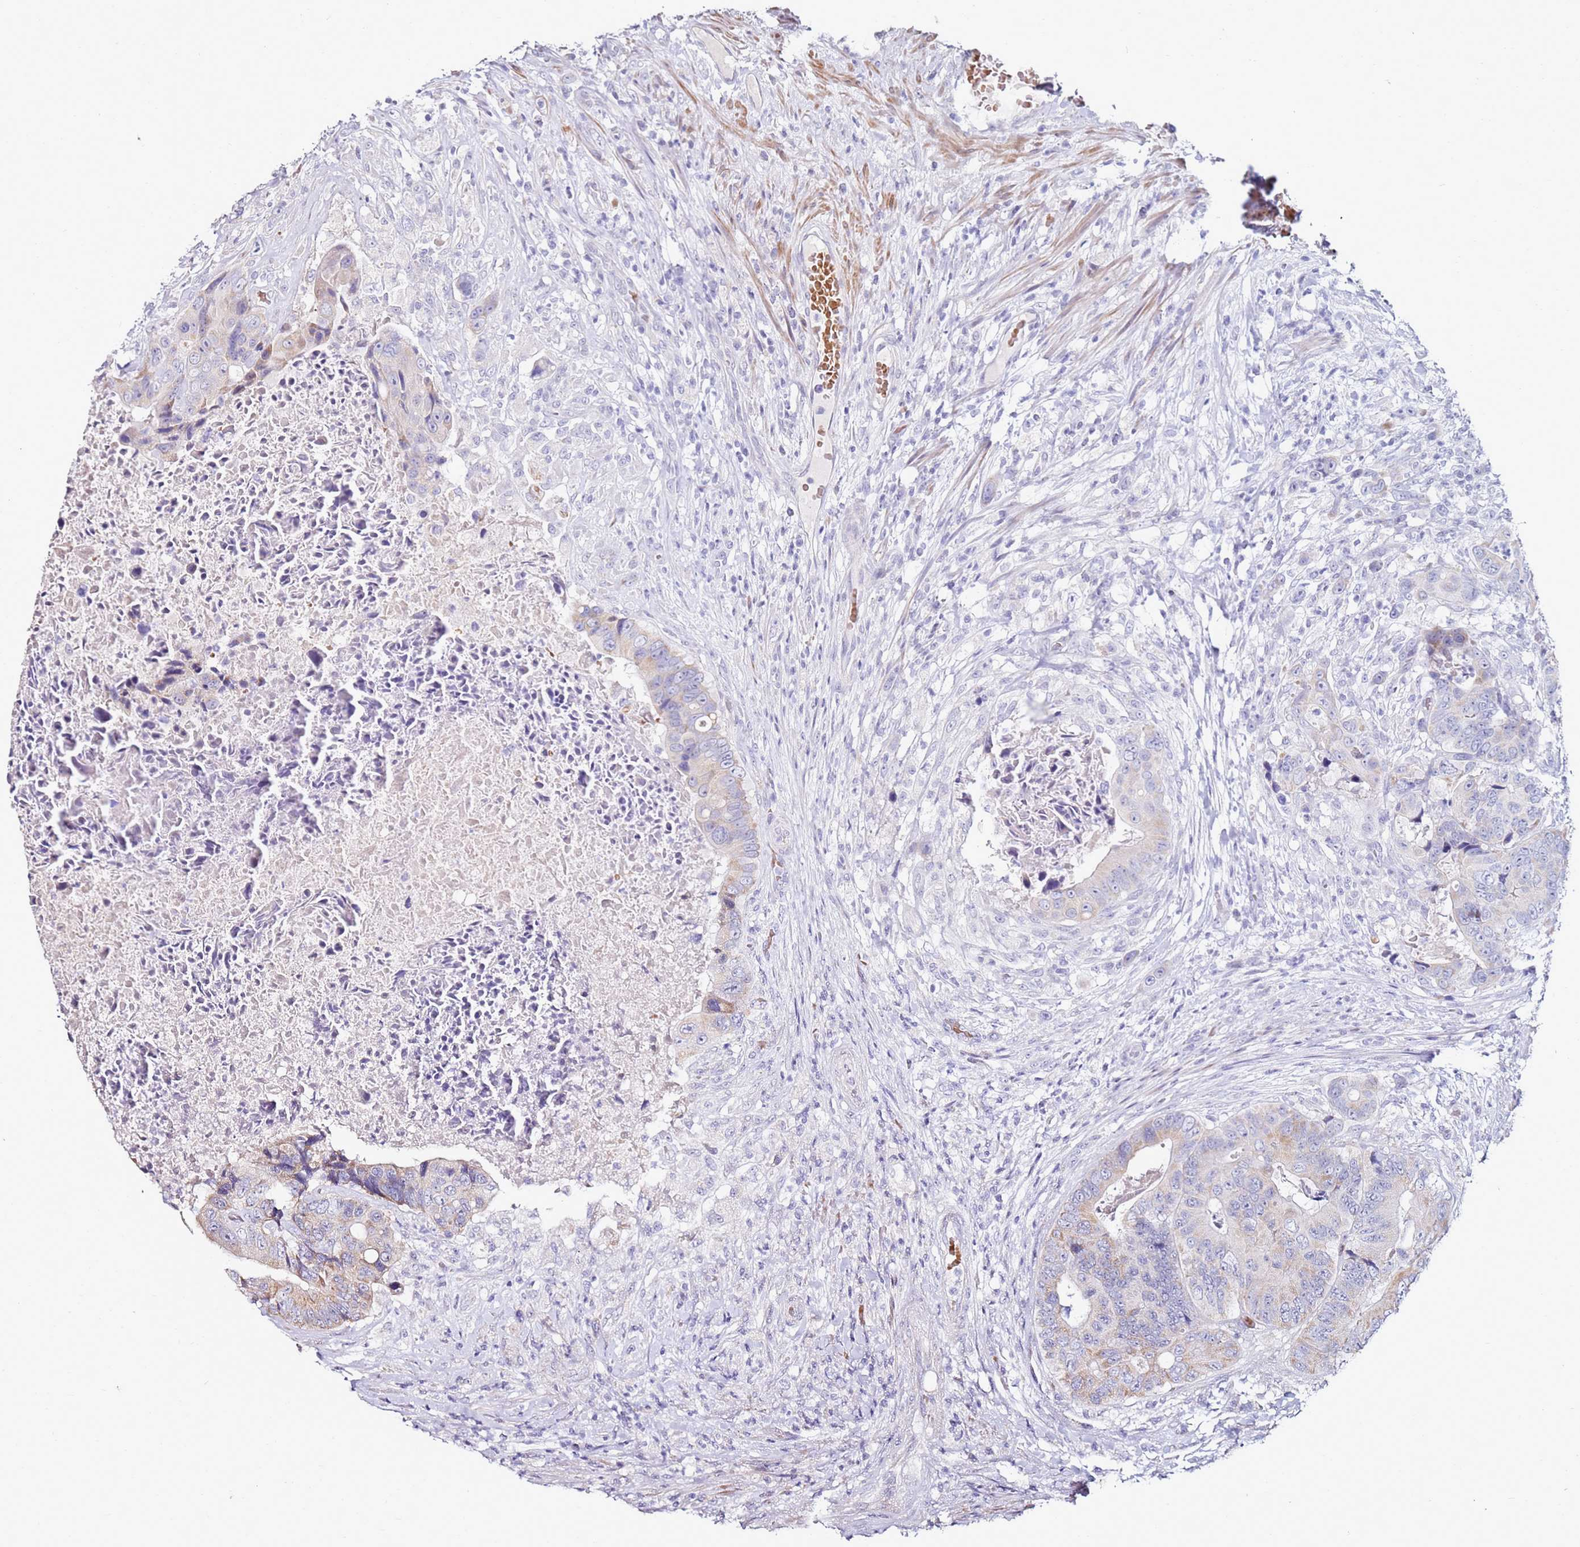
{"staining": {"intensity": "weak", "quantity": "<25%", "location": "cytoplasmic/membranous"}, "tissue": "colorectal cancer", "cell_type": "Tumor cells", "image_type": "cancer", "snomed": [{"axis": "morphology", "description": "Adenocarcinoma, NOS"}, {"axis": "topography", "description": "Colon"}], "caption": "DAB (3,3'-diaminobenzidine) immunohistochemical staining of human colorectal adenocarcinoma exhibits no significant expression in tumor cells. (DAB IHC, high magnification).", "gene": "RARS2", "patient": {"sex": "male", "age": 84}}